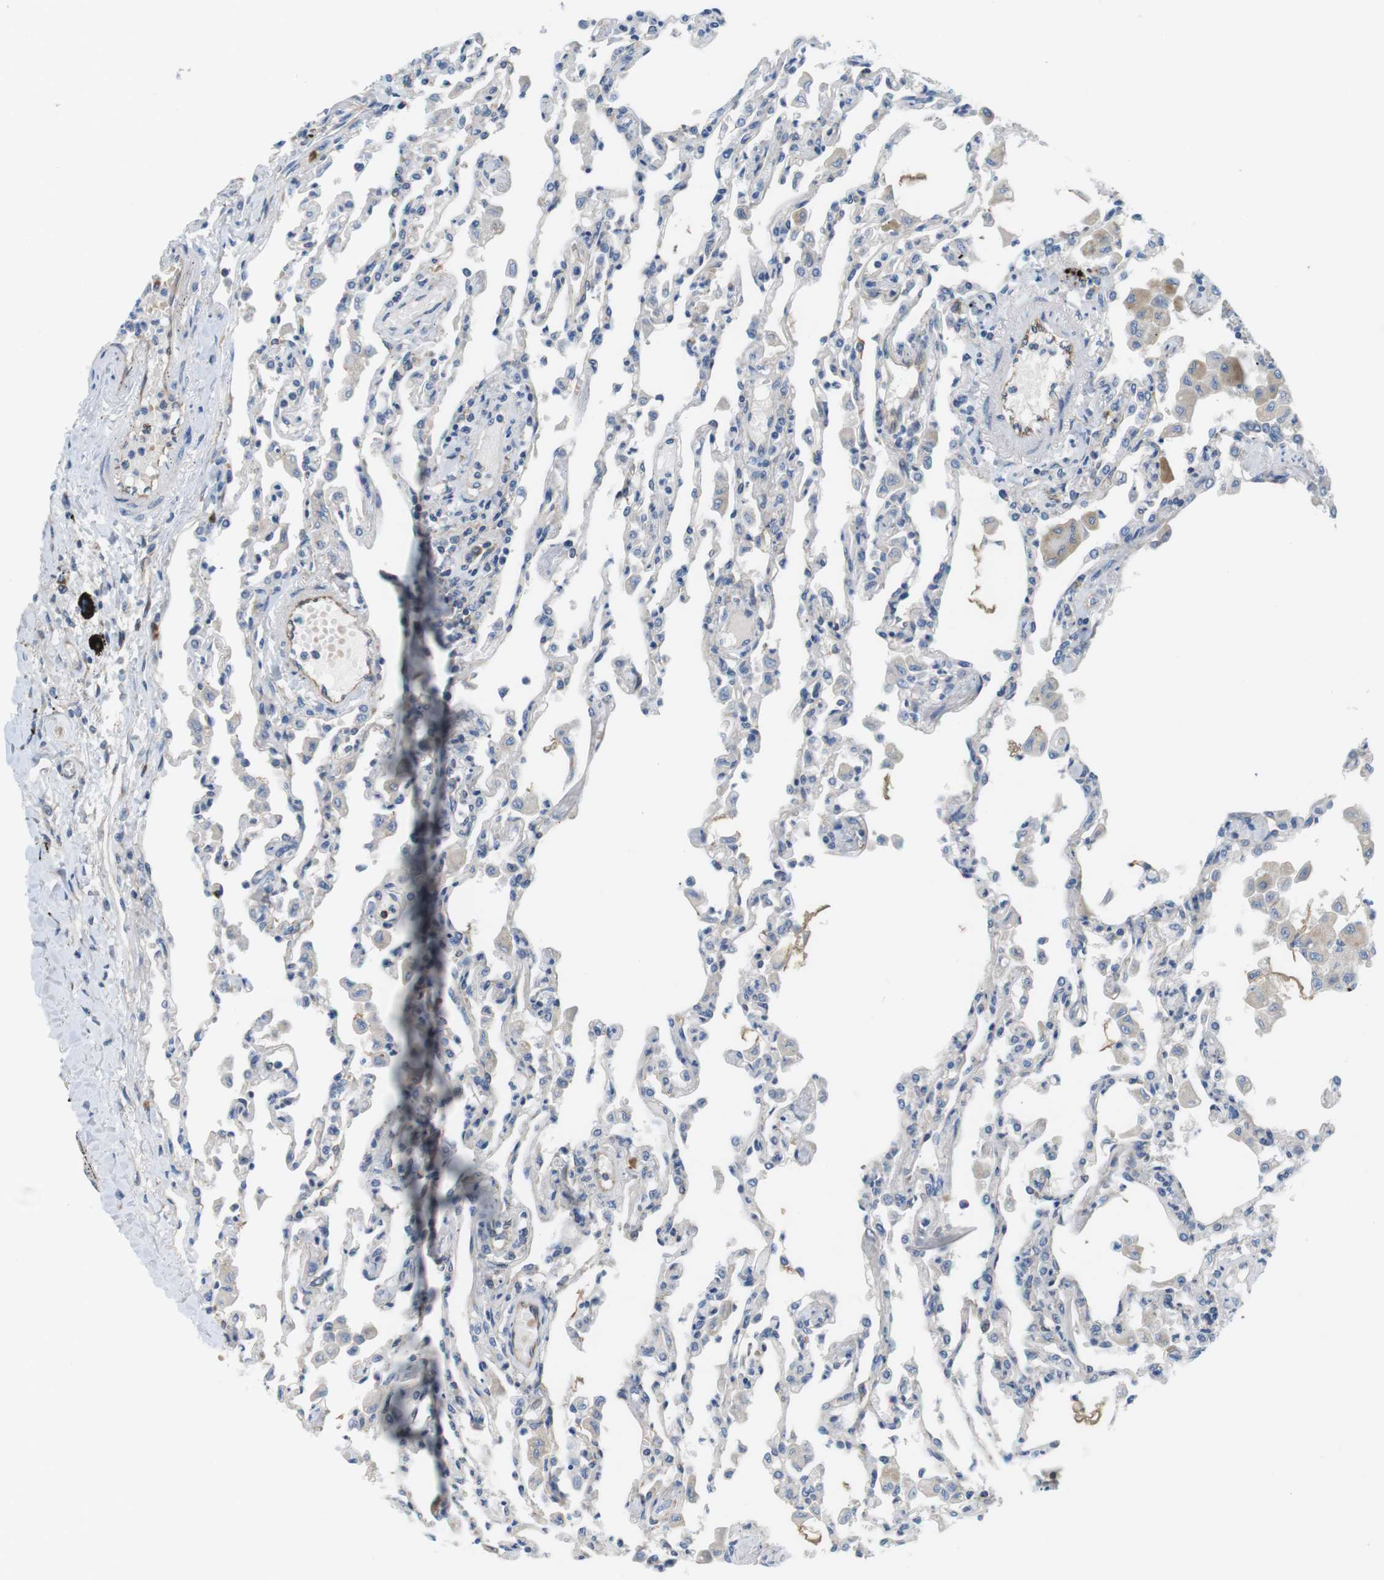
{"staining": {"intensity": "negative", "quantity": "none", "location": "none"}, "tissue": "lung", "cell_type": "Alveolar cells", "image_type": "normal", "snomed": [{"axis": "morphology", "description": "Normal tissue, NOS"}, {"axis": "topography", "description": "Bronchus"}, {"axis": "topography", "description": "Lung"}], "caption": "Histopathology image shows no significant protein positivity in alveolar cells of unremarkable lung.", "gene": "DCLK1", "patient": {"sex": "female", "age": 49}}